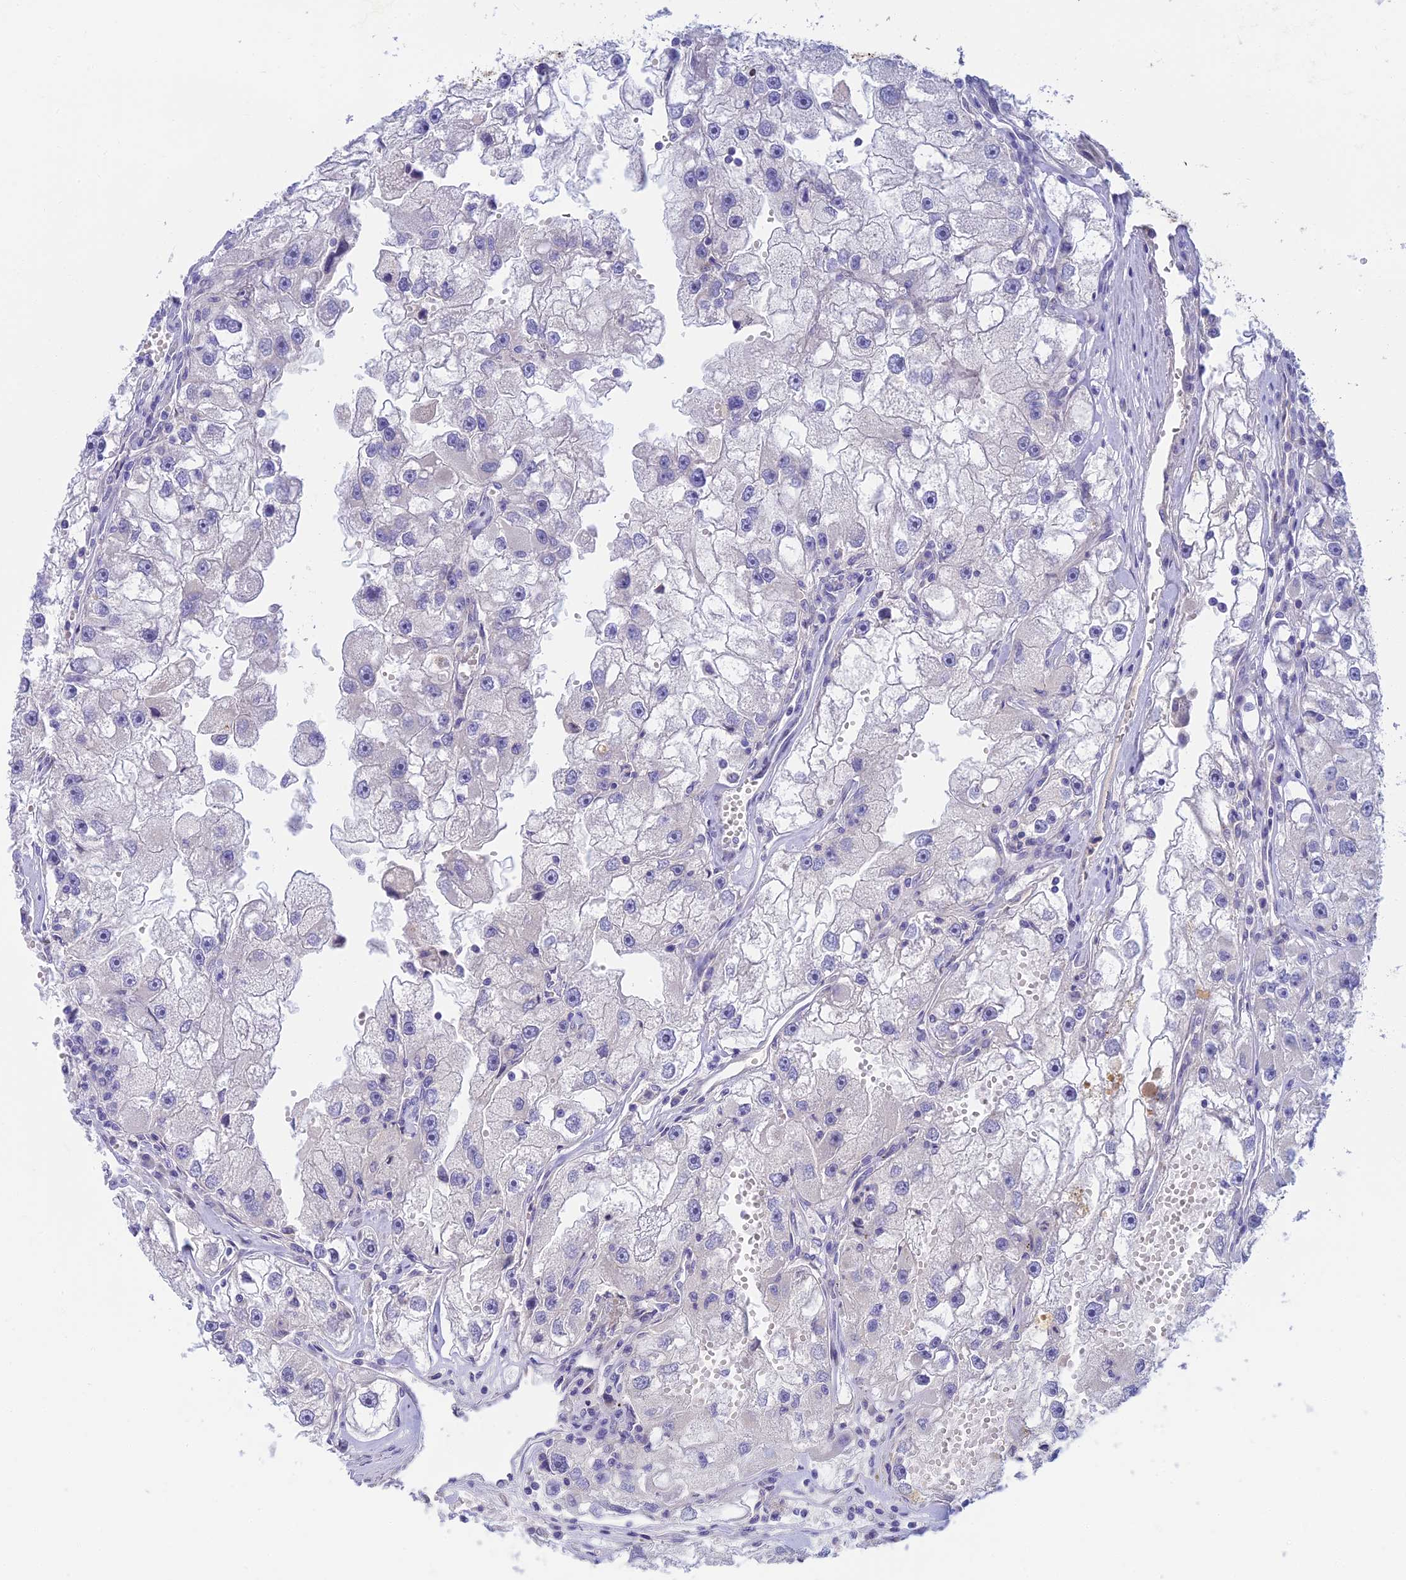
{"staining": {"intensity": "negative", "quantity": "none", "location": "none"}, "tissue": "renal cancer", "cell_type": "Tumor cells", "image_type": "cancer", "snomed": [{"axis": "morphology", "description": "Adenocarcinoma, NOS"}, {"axis": "topography", "description": "Kidney"}], "caption": "Immunohistochemical staining of renal cancer (adenocarcinoma) demonstrates no significant positivity in tumor cells.", "gene": "INTS13", "patient": {"sex": "male", "age": 63}}